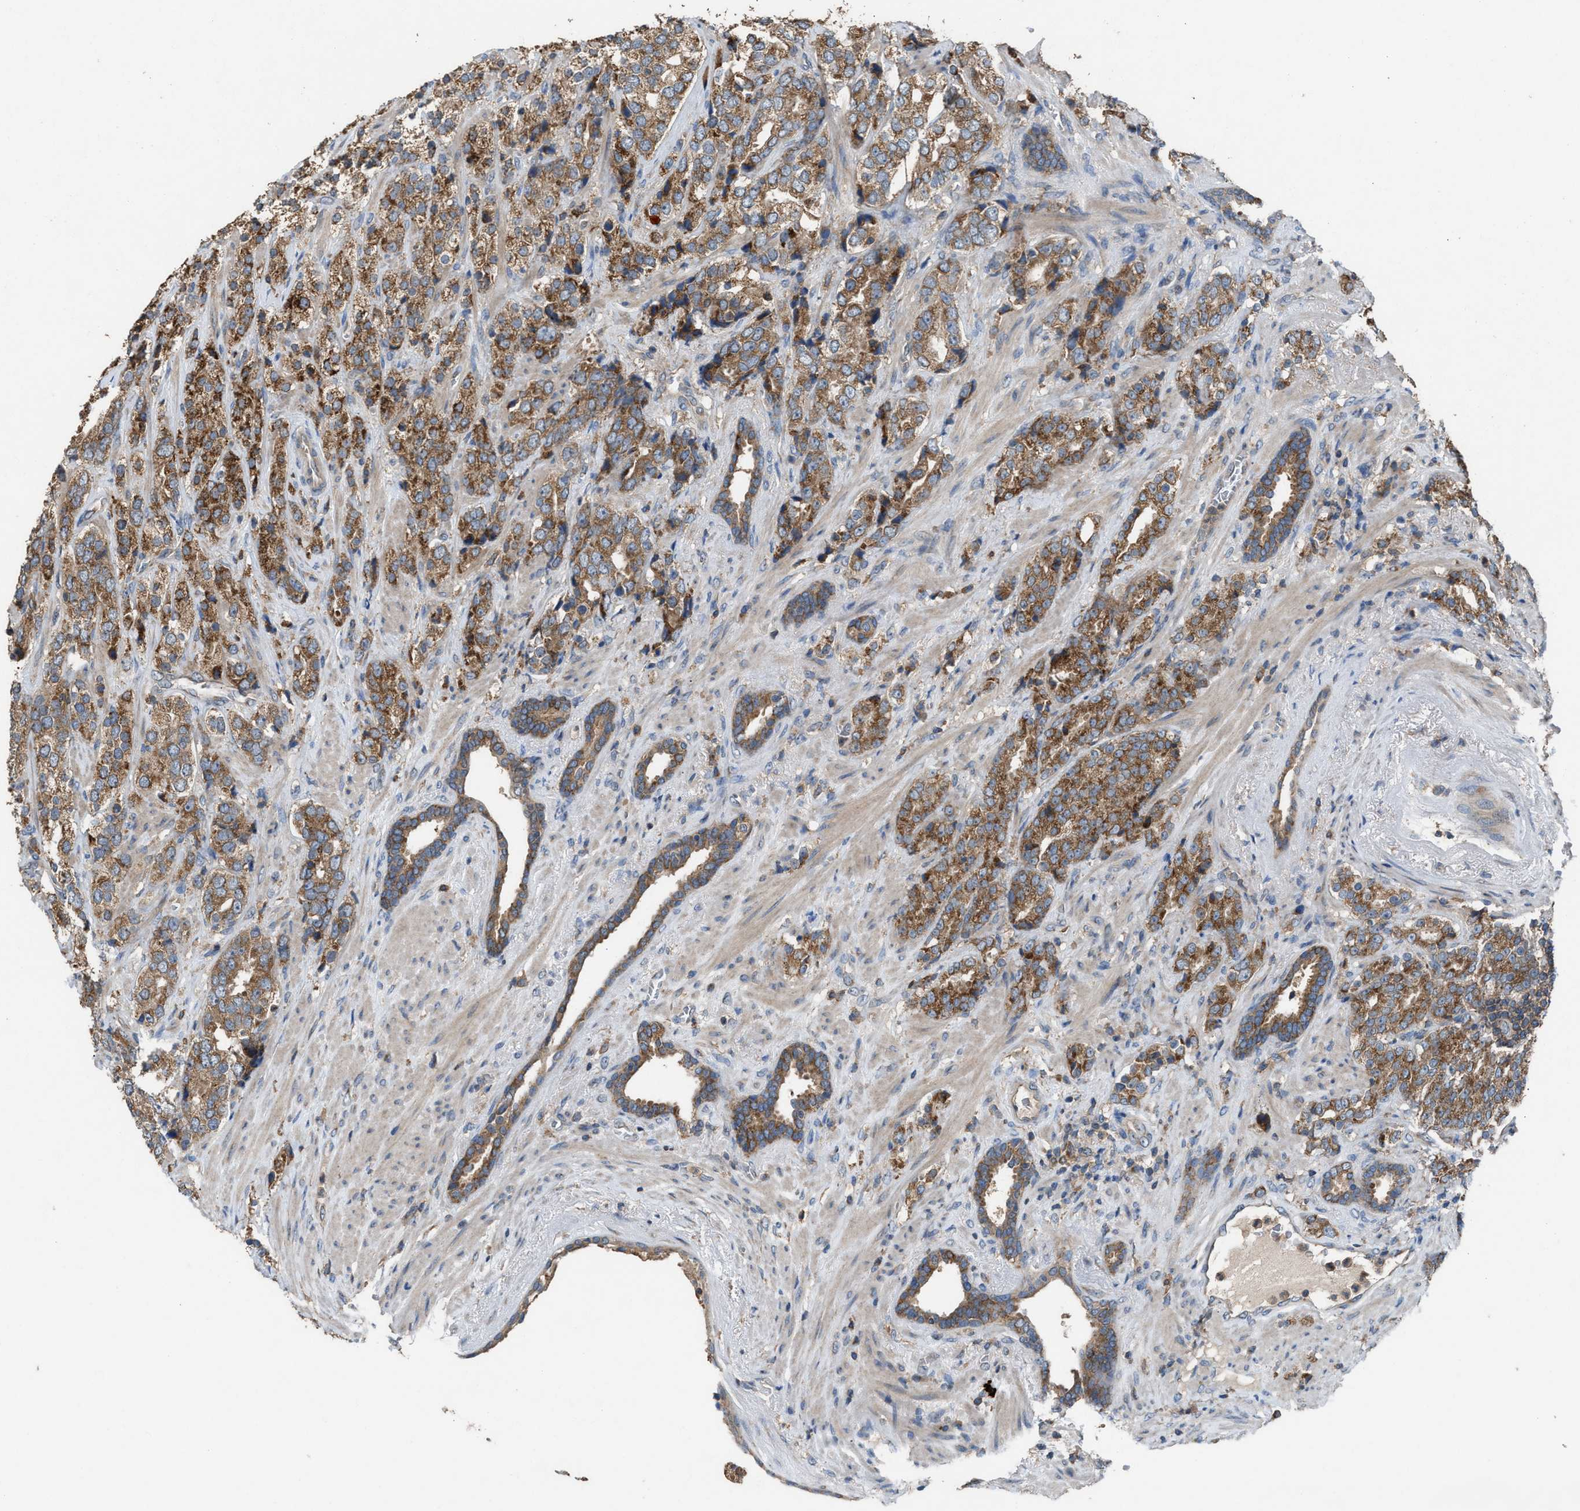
{"staining": {"intensity": "moderate", "quantity": ">75%", "location": "cytoplasmic/membranous"}, "tissue": "prostate cancer", "cell_type": "Tumor cells", "image_type": "cancer", "snomed": [{"axis": "morphology", "description": "Adenocarcinoma, High grade"}, {"axis": "topography", "description": "Prostate"}], "caption": "Immunohistochemistry (IHC) (DAB) staining of prostate cancer reveals moderate cytoplasmic/membranous protein staining in approximately >75% of tumor cells.", "gene": "TPK1", "patient": {"sex": "male", "age": 71}}